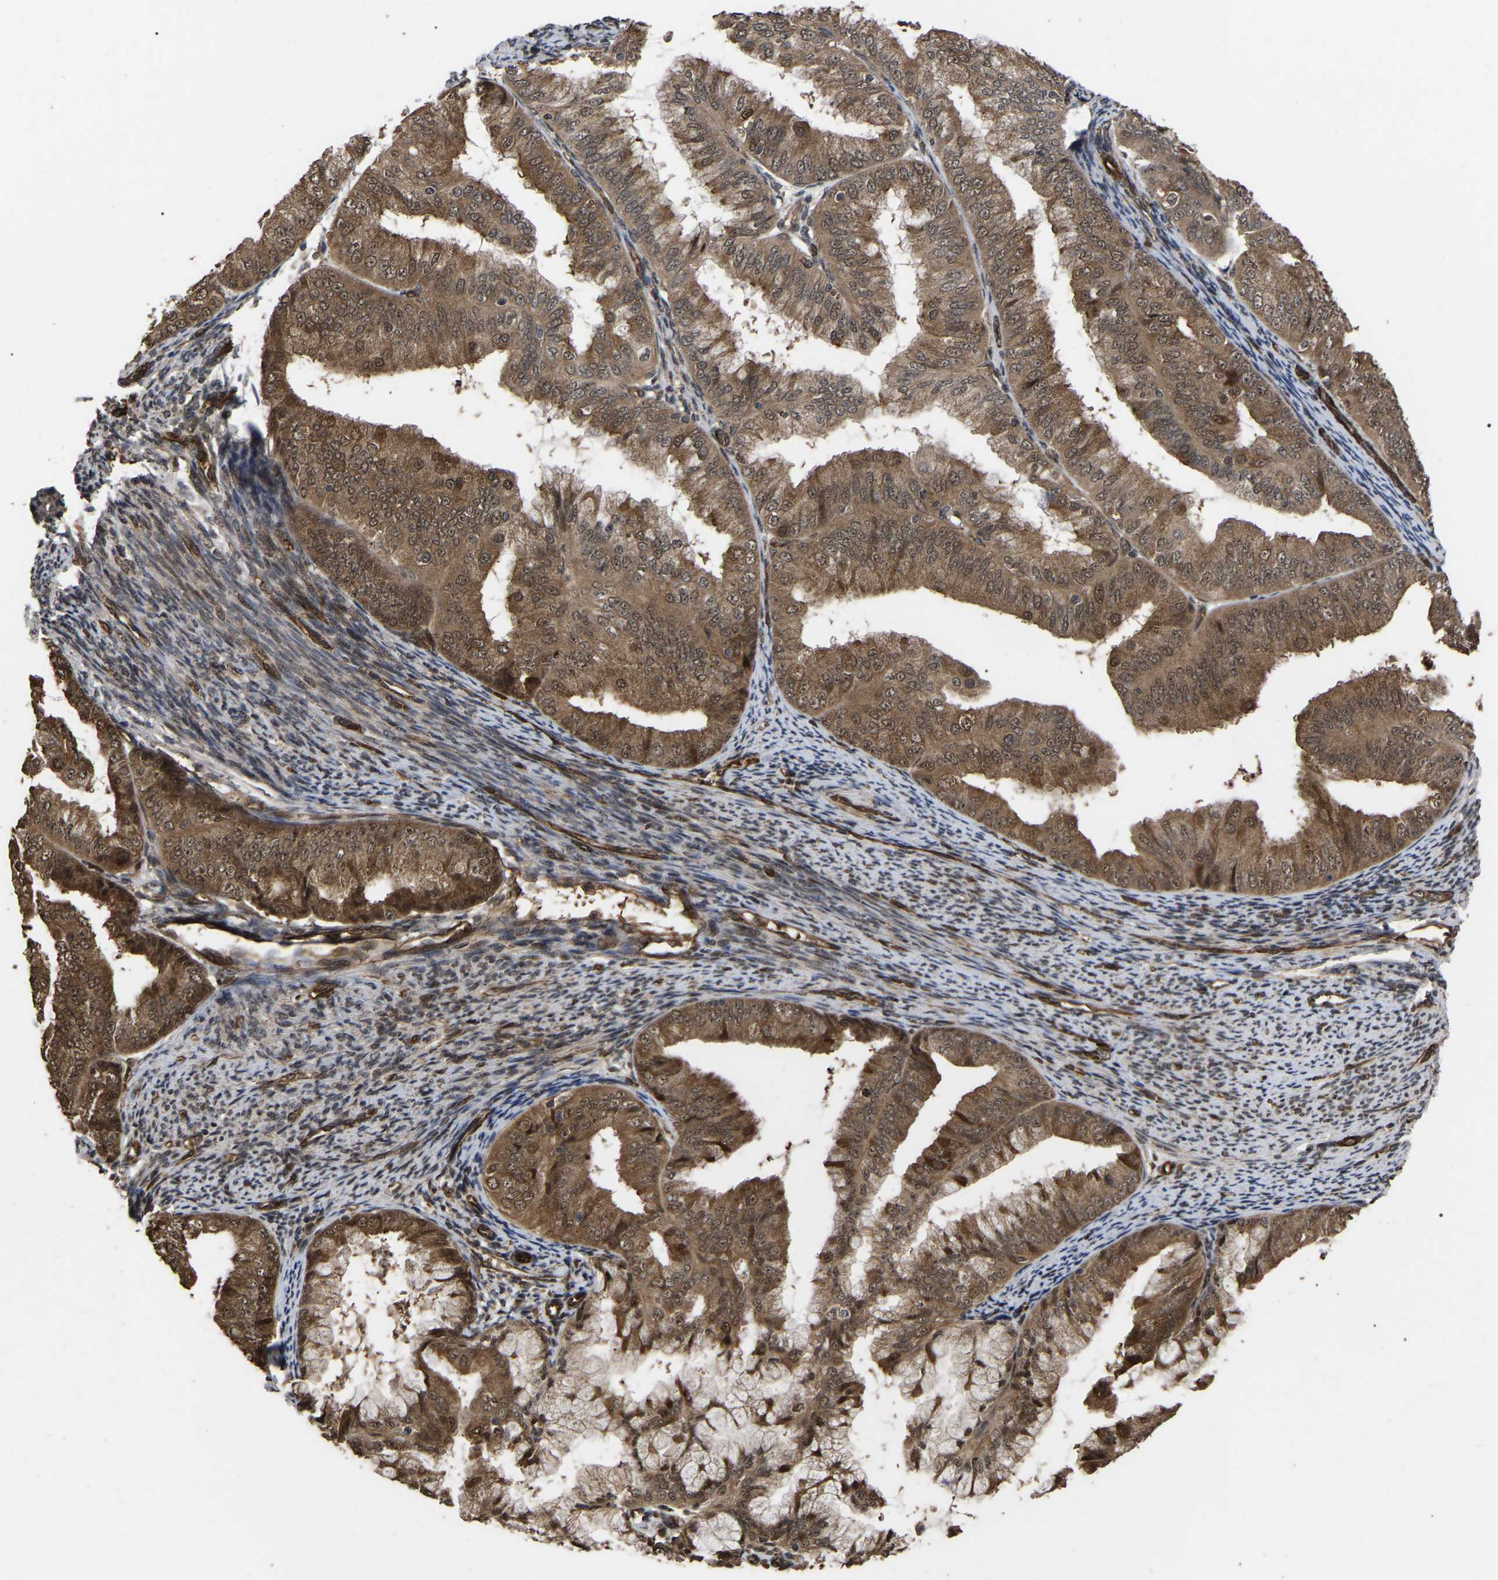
{"staining": {"intensity": "moderate", "quantity": ">75%", "location": "cytoplasmic/membranous"}, "tissue": "endometrial cancer", "cell_type": "Tumor cells", "image_type": "cancer", "snomed": [{"axis": "morphology", "description": "Adenocarcinoma, NOS"}, {"axis": "topography", "description": "Endometrium"}], "caption": "Endometrial cancer stained with a protein marker reveals moderate staining in tumor cells.", "gene": "FAM161B", "patient": {"sex": "female", "age": 63}}